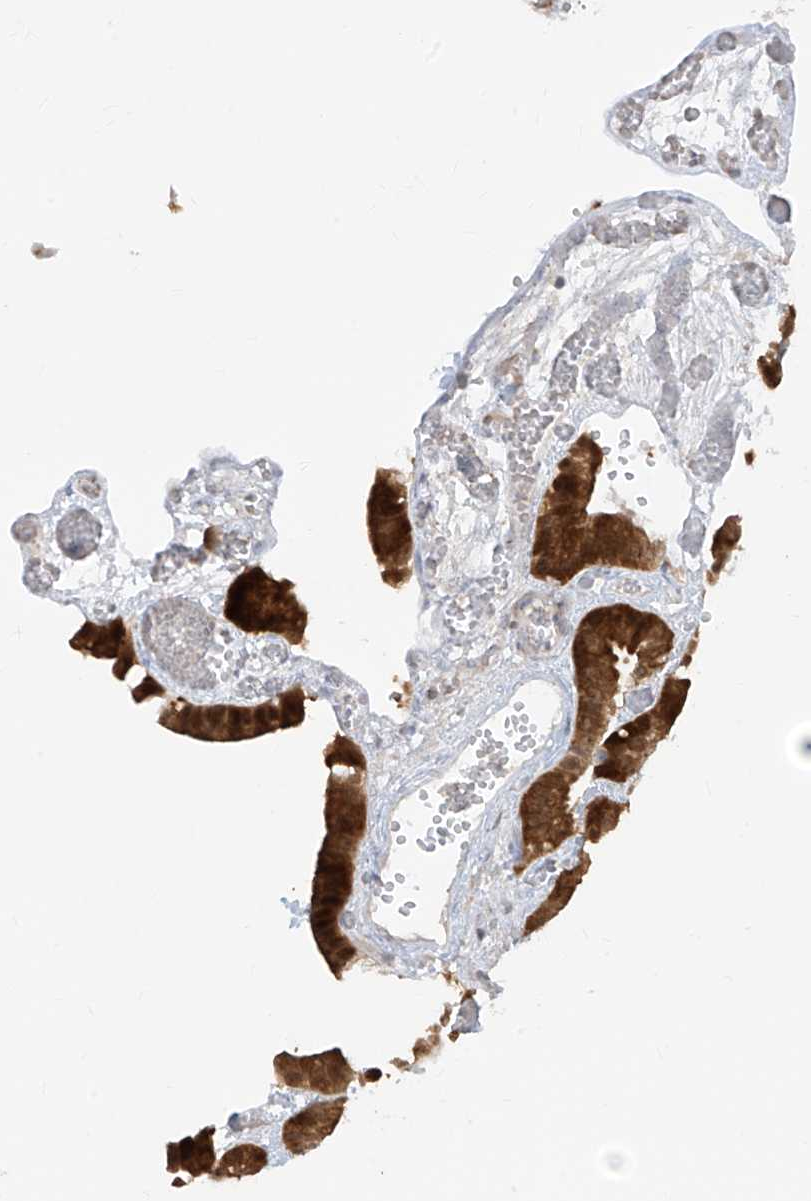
{"staining": {"intensity": "strong", "quantity": ">75%", "location": "cytoplasmic/membranous"}, "tissue": "gallbladder", "cell_type": "Glandular cells", "image_type": "normal", "snomed": [{"axis": "morphology", "description": "Normal tissue, NOS"}, {"axis": "topography", "description": "Gallbladder"}], "caption": "DAB (3,3'-diaminobenzidine) immunohistochemical staining of normal gallbladder demonstrates strong cytoplasmic/membranous protein expression in approximately >75% of glandular cells.", "gene": "TTC38", "patient": {"sex": "female", "age": 64}}